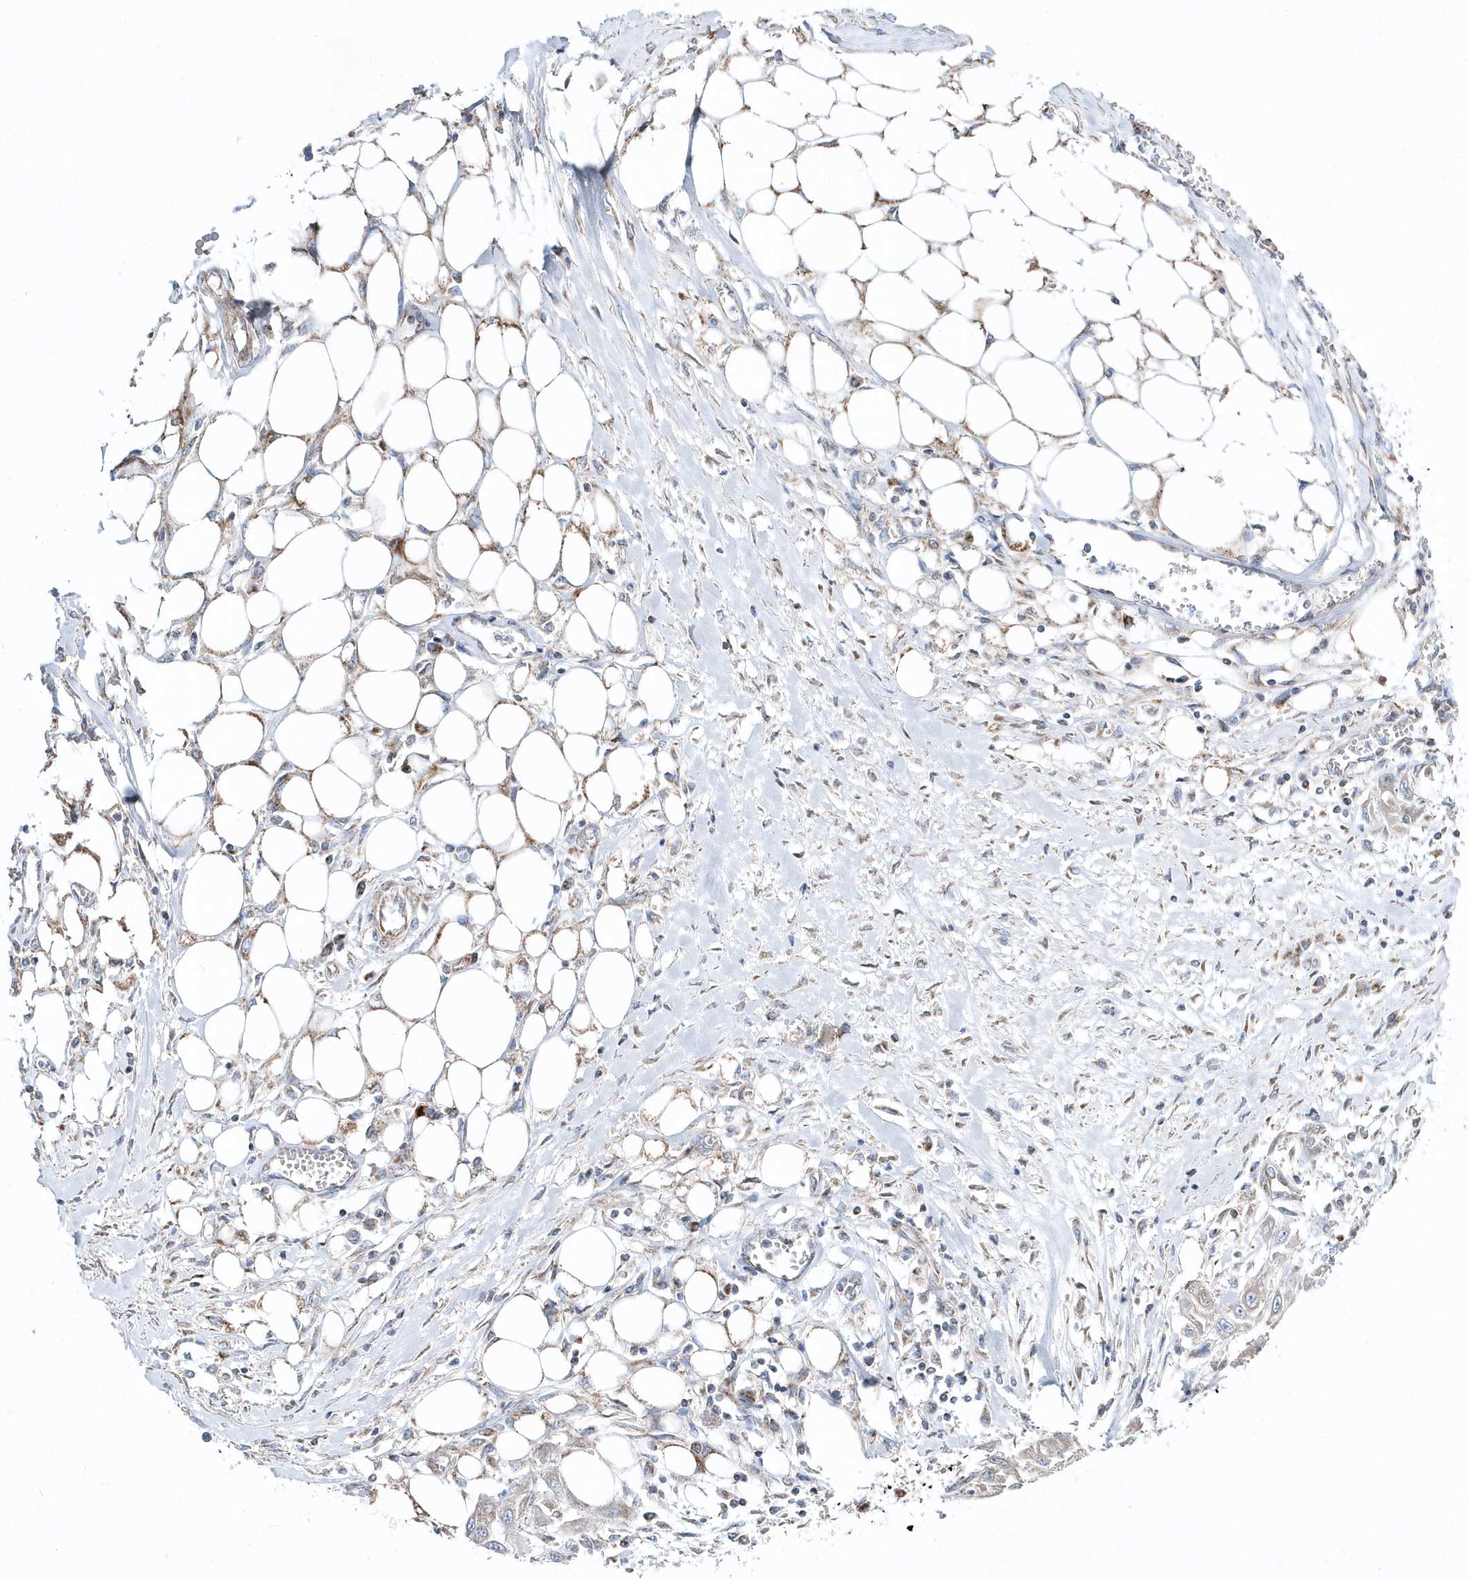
{"staining": {"intensity": "weak", "quantity": "<25%", "location": "cytoplasmic/membranous"}, "tissue": "skin cancer", "cell_type": "Tumor cells", "image_type": "cancer", "snomed": [{"axis": "morphology", "description": "Squamous cell carcinoma, NOS"}, {"axis": "morphology", "description": "Squamous cell carcinoma, metastatic, NOS"}, {"axis": "topography", "description": "Skin"}, {"axis": "topography", "description": "Lymph node"}], "caption": "Immunohistochemistry (IHC) of human metastatic squamous cell carcinoma (skin) shows no expression in tumor cells. (Brightfield microscopy of DAB (3,3'-diaminobenzidine) immunohistochemistry (IHC) at high magnification).", "gene": "OPA1", "patient": {"sex": "male", "age": 75}}